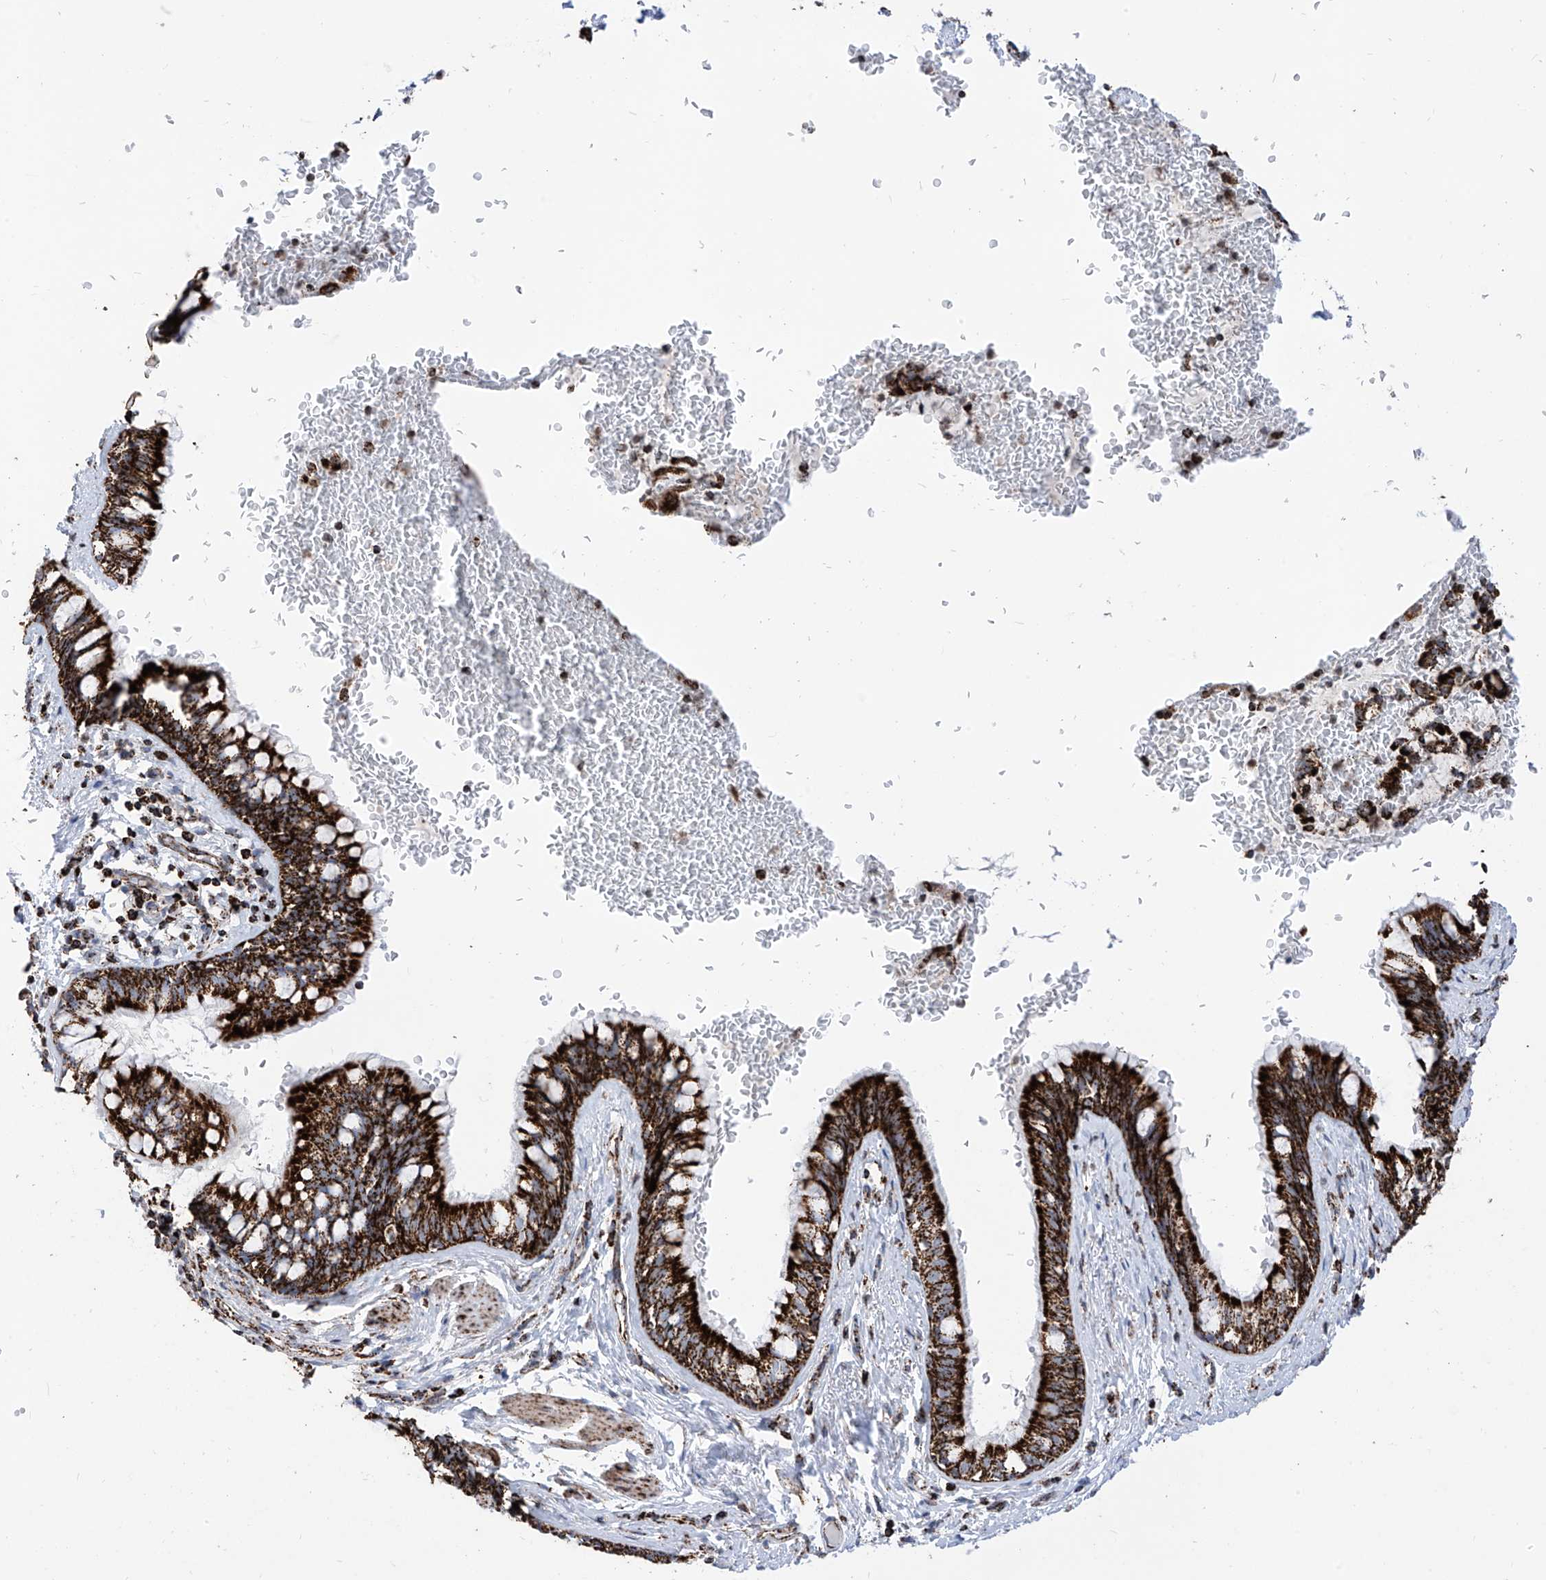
{"staining": {"intensity": "strong", "quantity": ">75%", "location": "cytoplasmic/membranous"}, "tissue": "bronchus", "cell_type": "Respiratory epithelial cells", "image_type": "normal", "snomed": [{"axis": "morphology", "description": "Normal tissue, NOS"}, {"axis": "topography", "description": "Cartilage tissue"}, {"axis": "topography", "description": "Bronchus"}], "caption": "Immunohistochemistry photomicrograph of benign bronchus: human bronchus stained using IHC shows high levels of strong protein expression localized specifically in the cytoplasmic/membranous of respiratory epithelial cells, appearing as a cytoplasmic/membranous brown color.", "gene": "COX5B", "patient": {"sex": "female", "age": 36}}